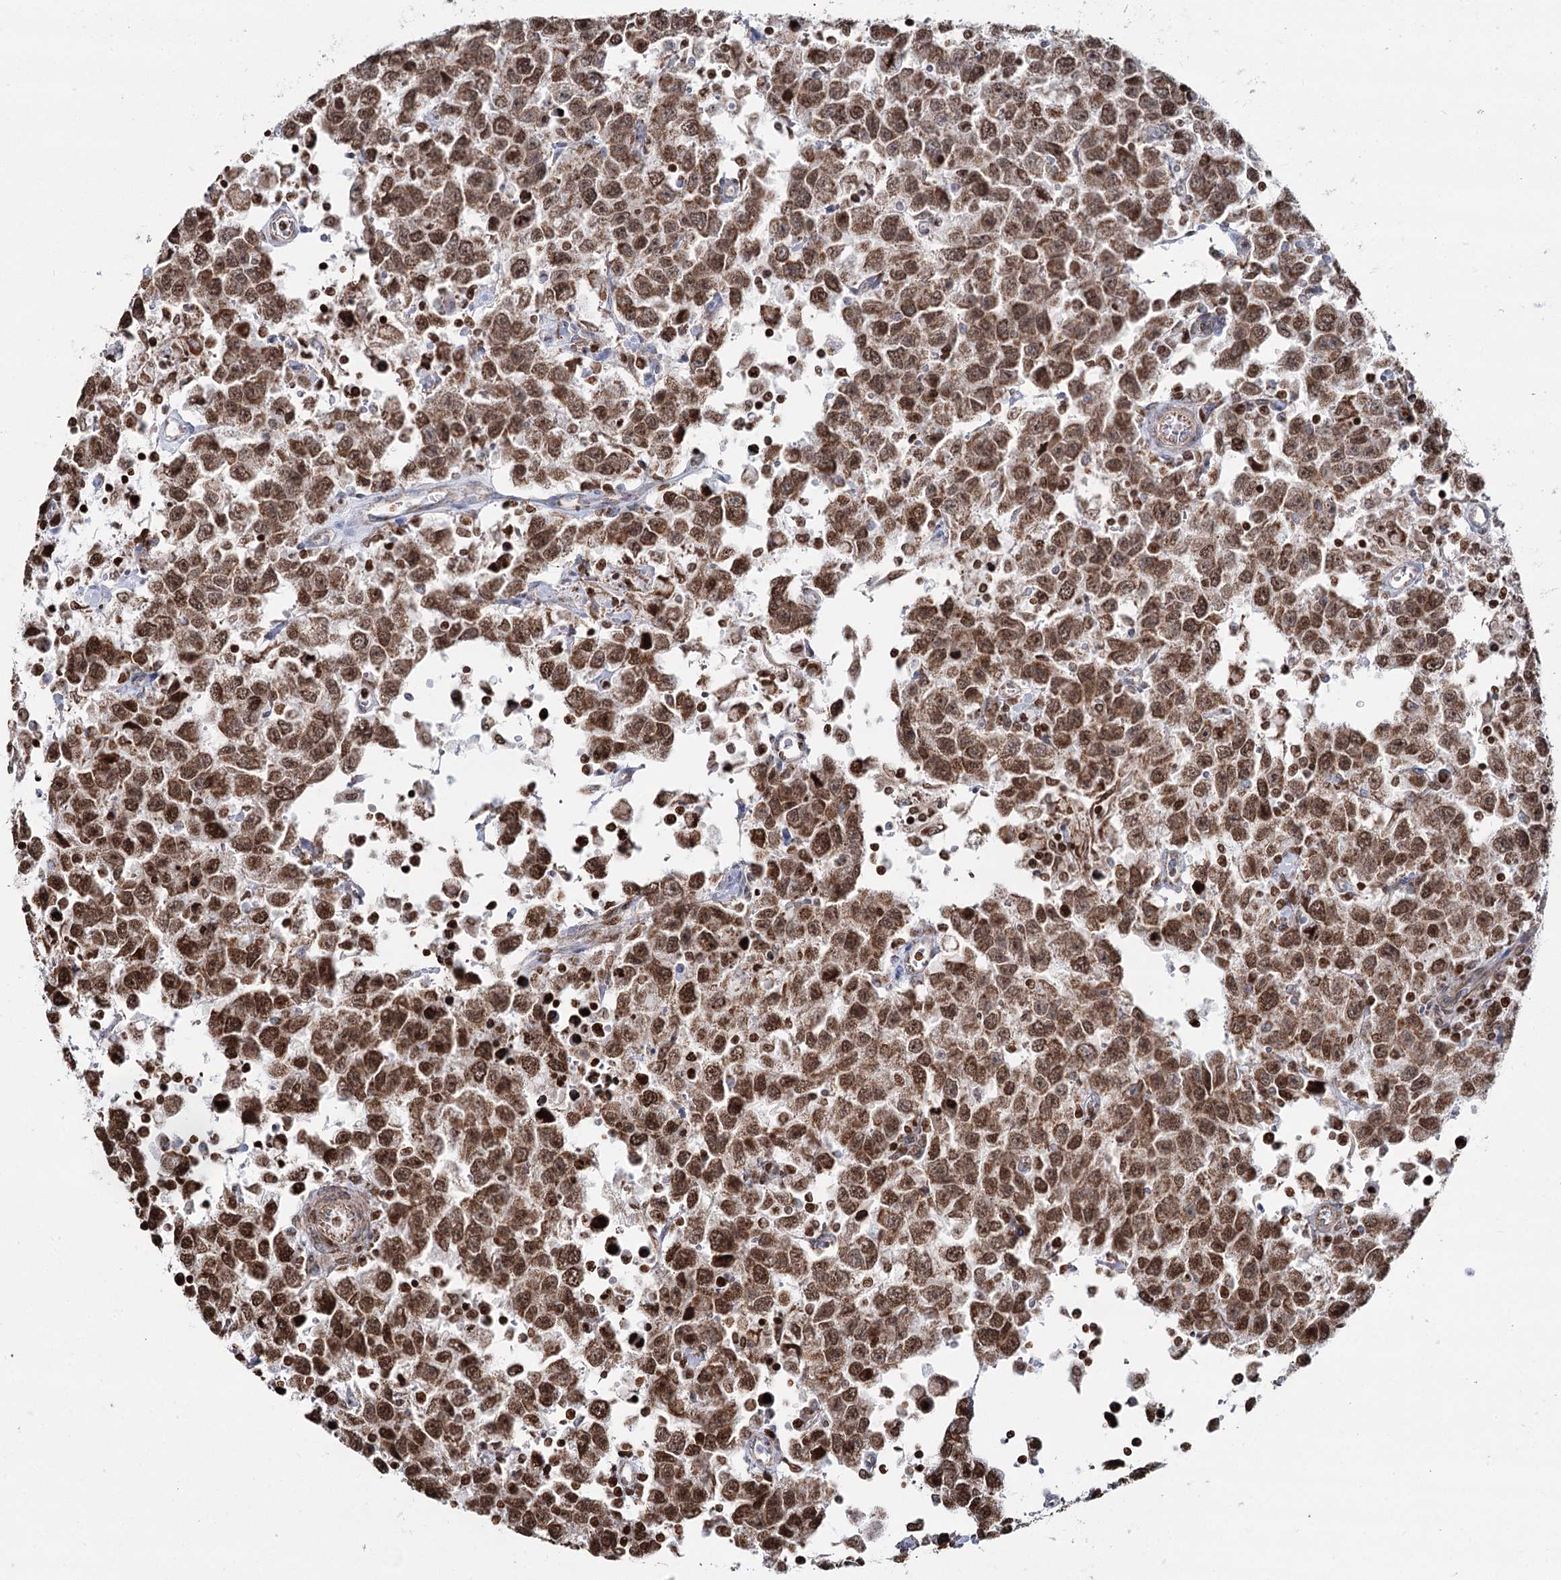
{"staining": {"intensity": "moderate", "quantity": ">75%", "location": "cytoplasmic/membranous,nuclear"}, "tissue": "testis cancer", "cell_type": "Tumor cells", "image_type": "cancer", "snomed": [{"axis": "morphology", "description": "Seminoma, NOS"}, {"axis": "topography", "description": "Testis"}], "caption": "Testis cancer (seminoma) stained with DAB IHC reveals medium levels of moderate cytoplasmic/membranous and nuclear expression in approximately >75% of tumor cells.", "gene": "PDHX", "patient": {"sex": "male", "age": 41}}